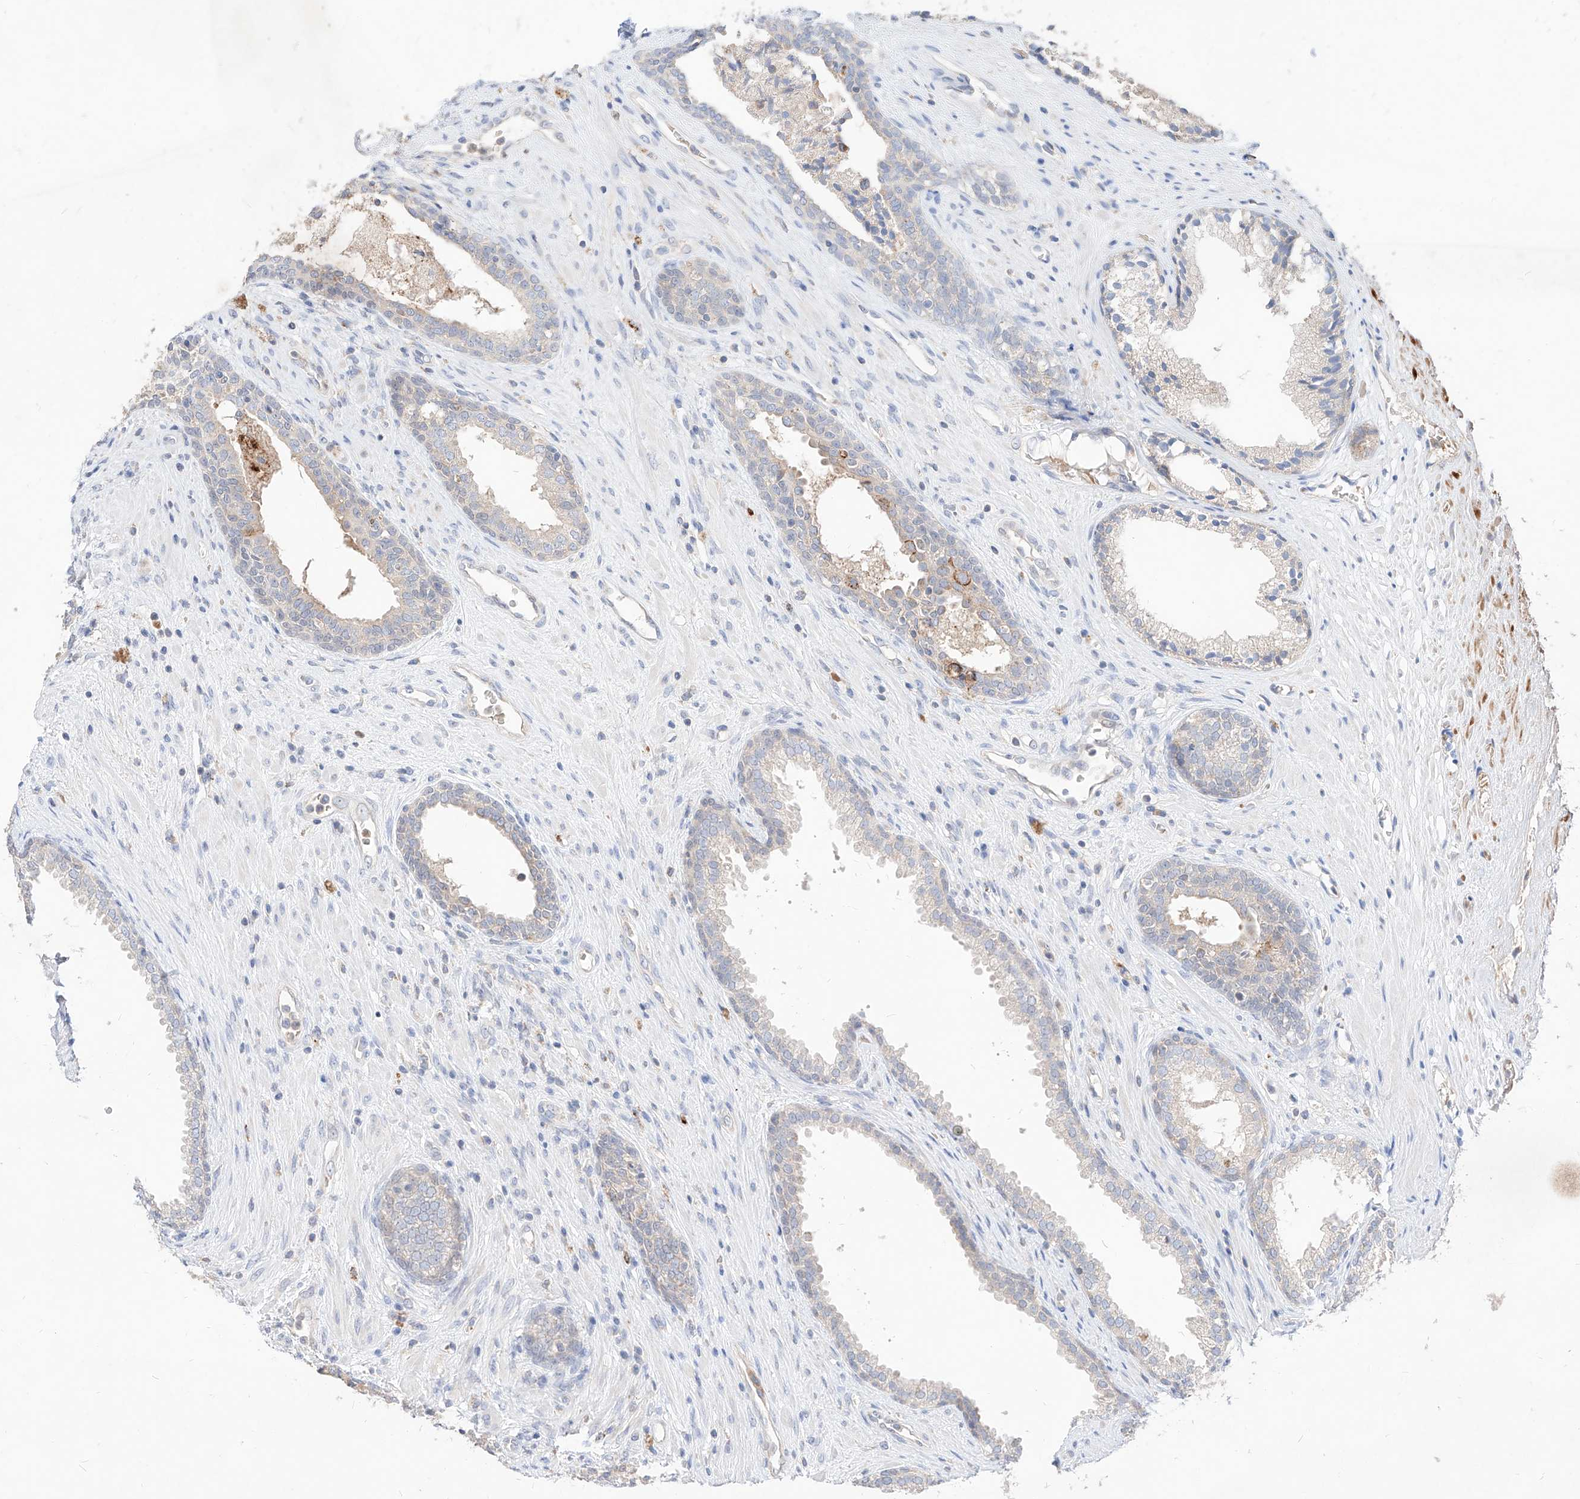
{"staining": {"intensity": "weak", "quantity": "<25%", "location": "cytoplasmic/membranous"}, "tissue": "prostate", "cell_type": "Glandular cells", "image_type": "normal", "snomed": [{"axis": "morphology", "description": "Normal tissue, NOS"}, {"axis": "topography", "description": "Prostate"}], "caption": "This is a micrograph of IHC staining of benign prostate, which shows no staining in glandular cells. The staining is performed using DAB brown chromogen with nuclei counter-stained in using hematoxylin.", "gene": "TSNAX", "patient": {"sex": "male", "age": 76}}